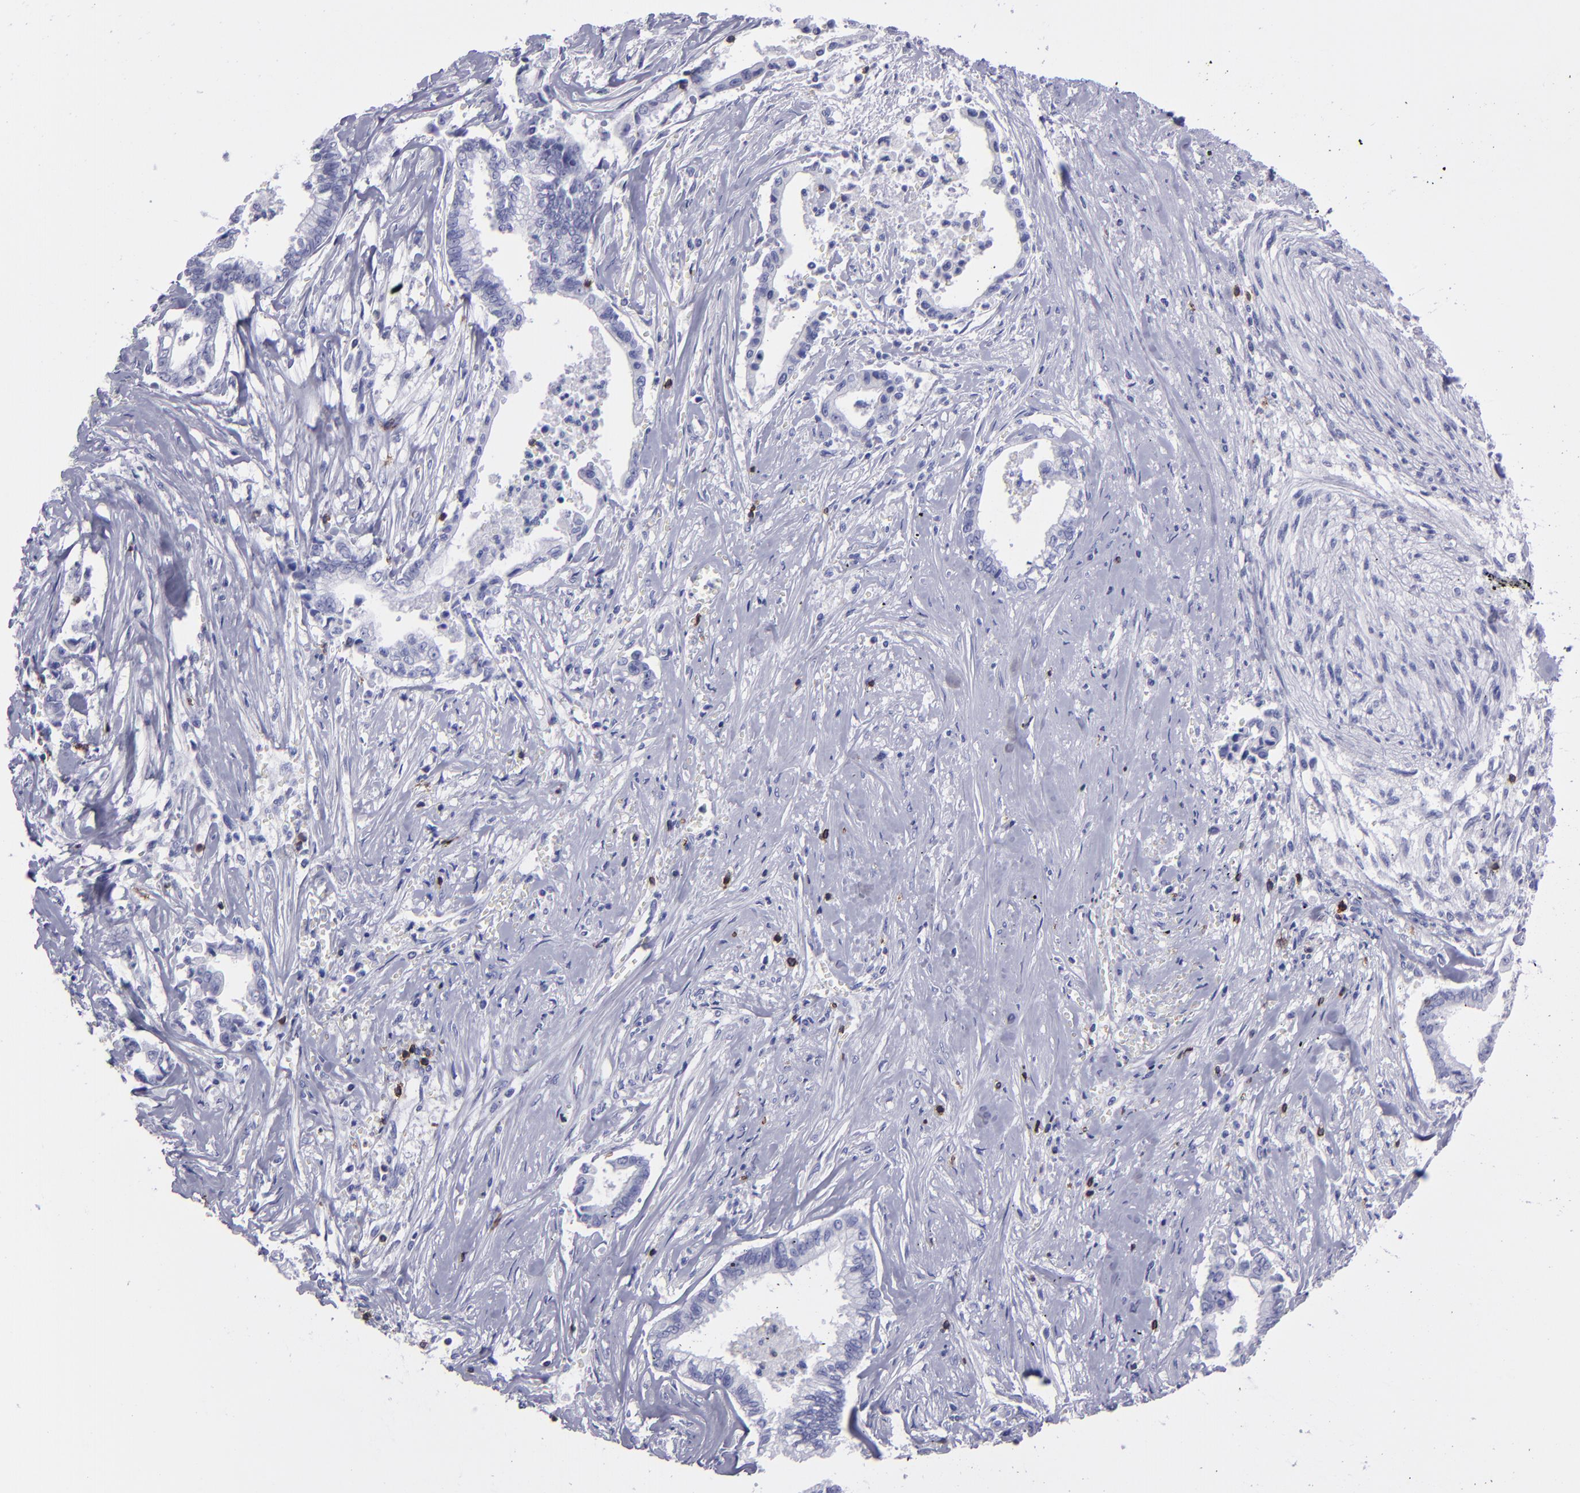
{"staining": {"intensity": "negative", "quantity": "none", "location": "none"}, "tissue": "liver cancer", "cell_type": "Tumor cells", "image_type": "cancer", "snomed": [{"axis": "morphology", "description": "Cholangiocarcinoma"}, {"axis": "topography", "description": "Liver"}], "caption": "A high-resolution image shows immunohistochemistry staining of liver cholangiocarcinoma, which demonstrates no significant positivity in tumor cells.", "gene": "CD6", "patient": {"sex": "male", "age": 57}}